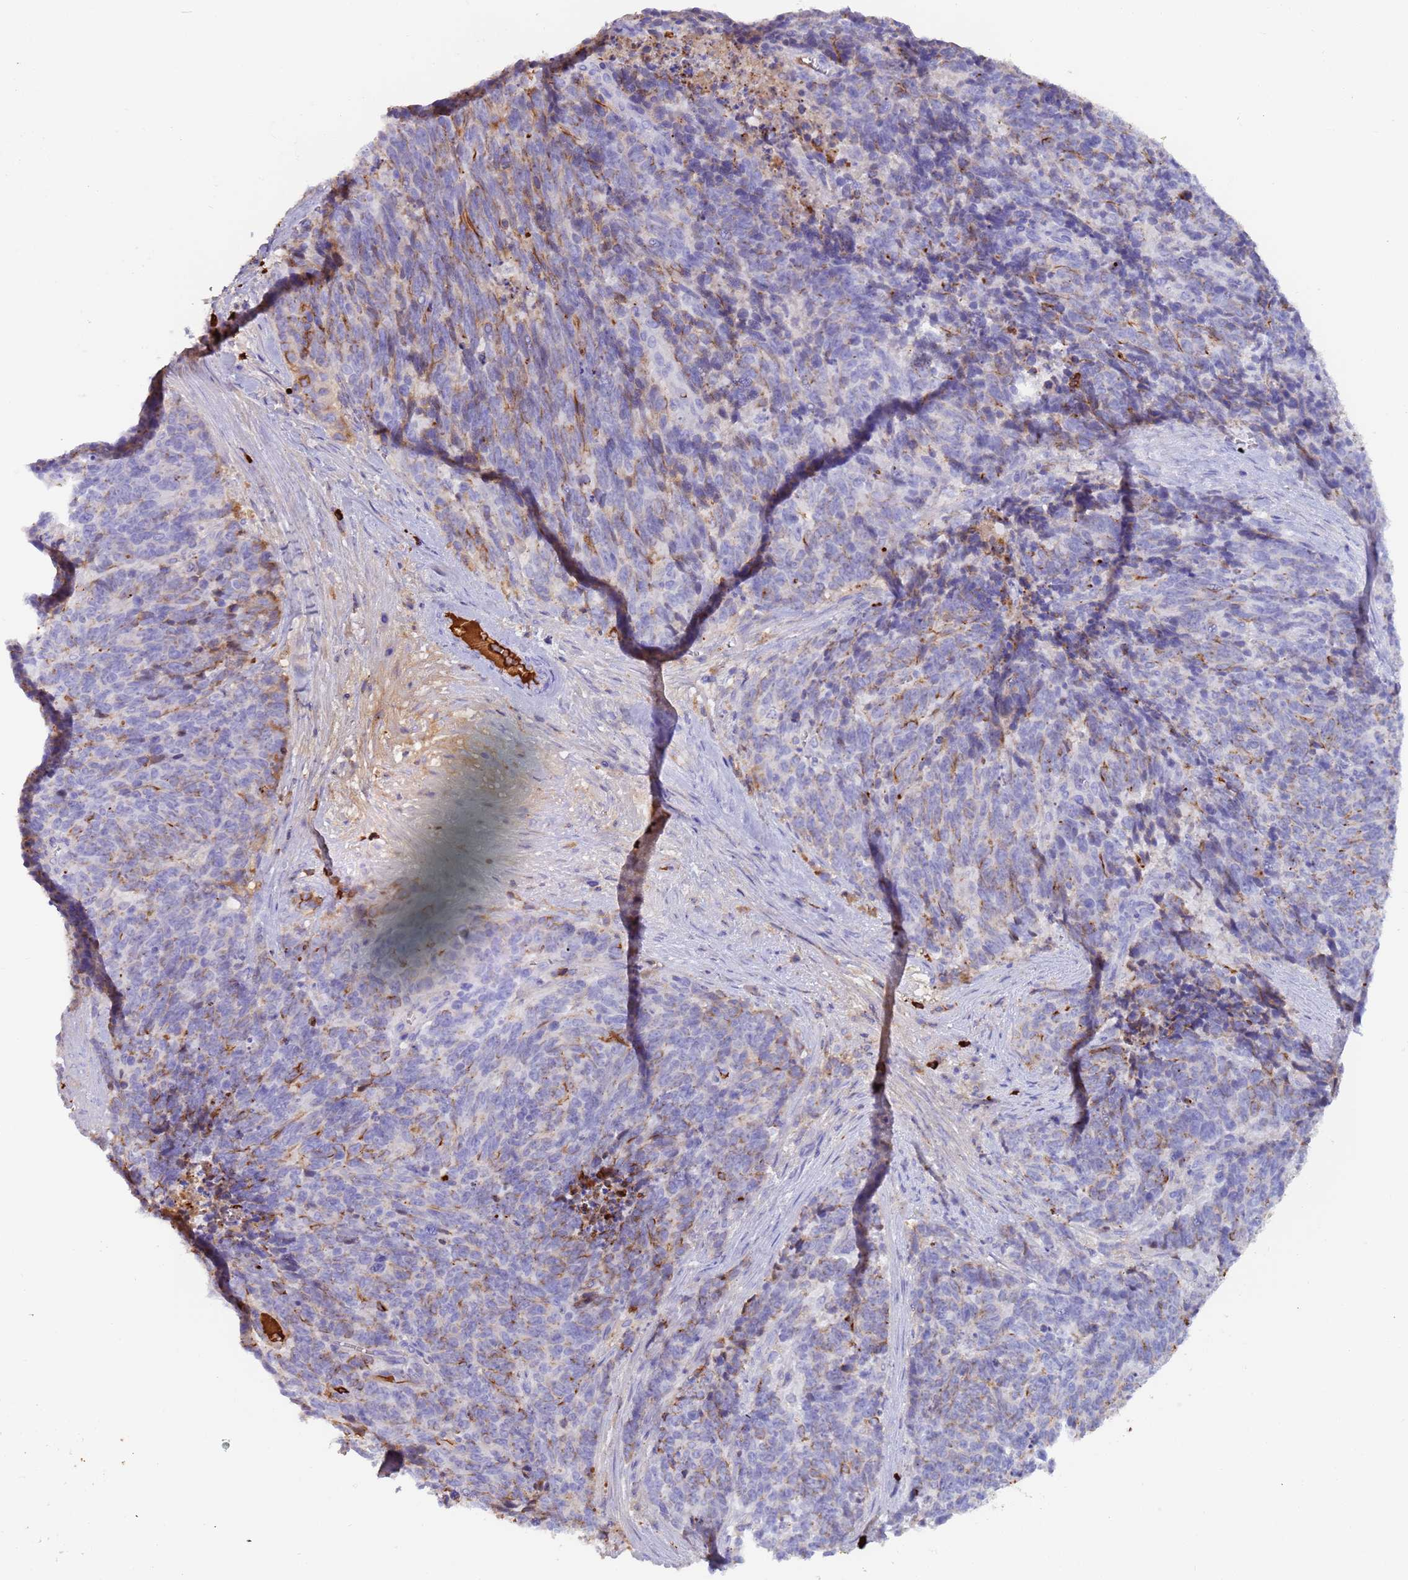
{"staining": {"intensity": "negative", "quantity": "none", "location": "none"}, "tissue": "cervical cancer", "cell_type": "Tumor cells", "image_type": "cancer", "snomed": [{"axis": "morphology", "description": "Squamous cell carcinoma, NOS"}, {"axis": "topography", "description": "Cervix"}], "caption": "This is an immunohistochemistry (IHC) histopathology image of human squamous cell carcinoma (cervical). There is no staining in tumor cells.", "gene": "CYSLTR2", "patient": {"sex": "female", "age": 29}}